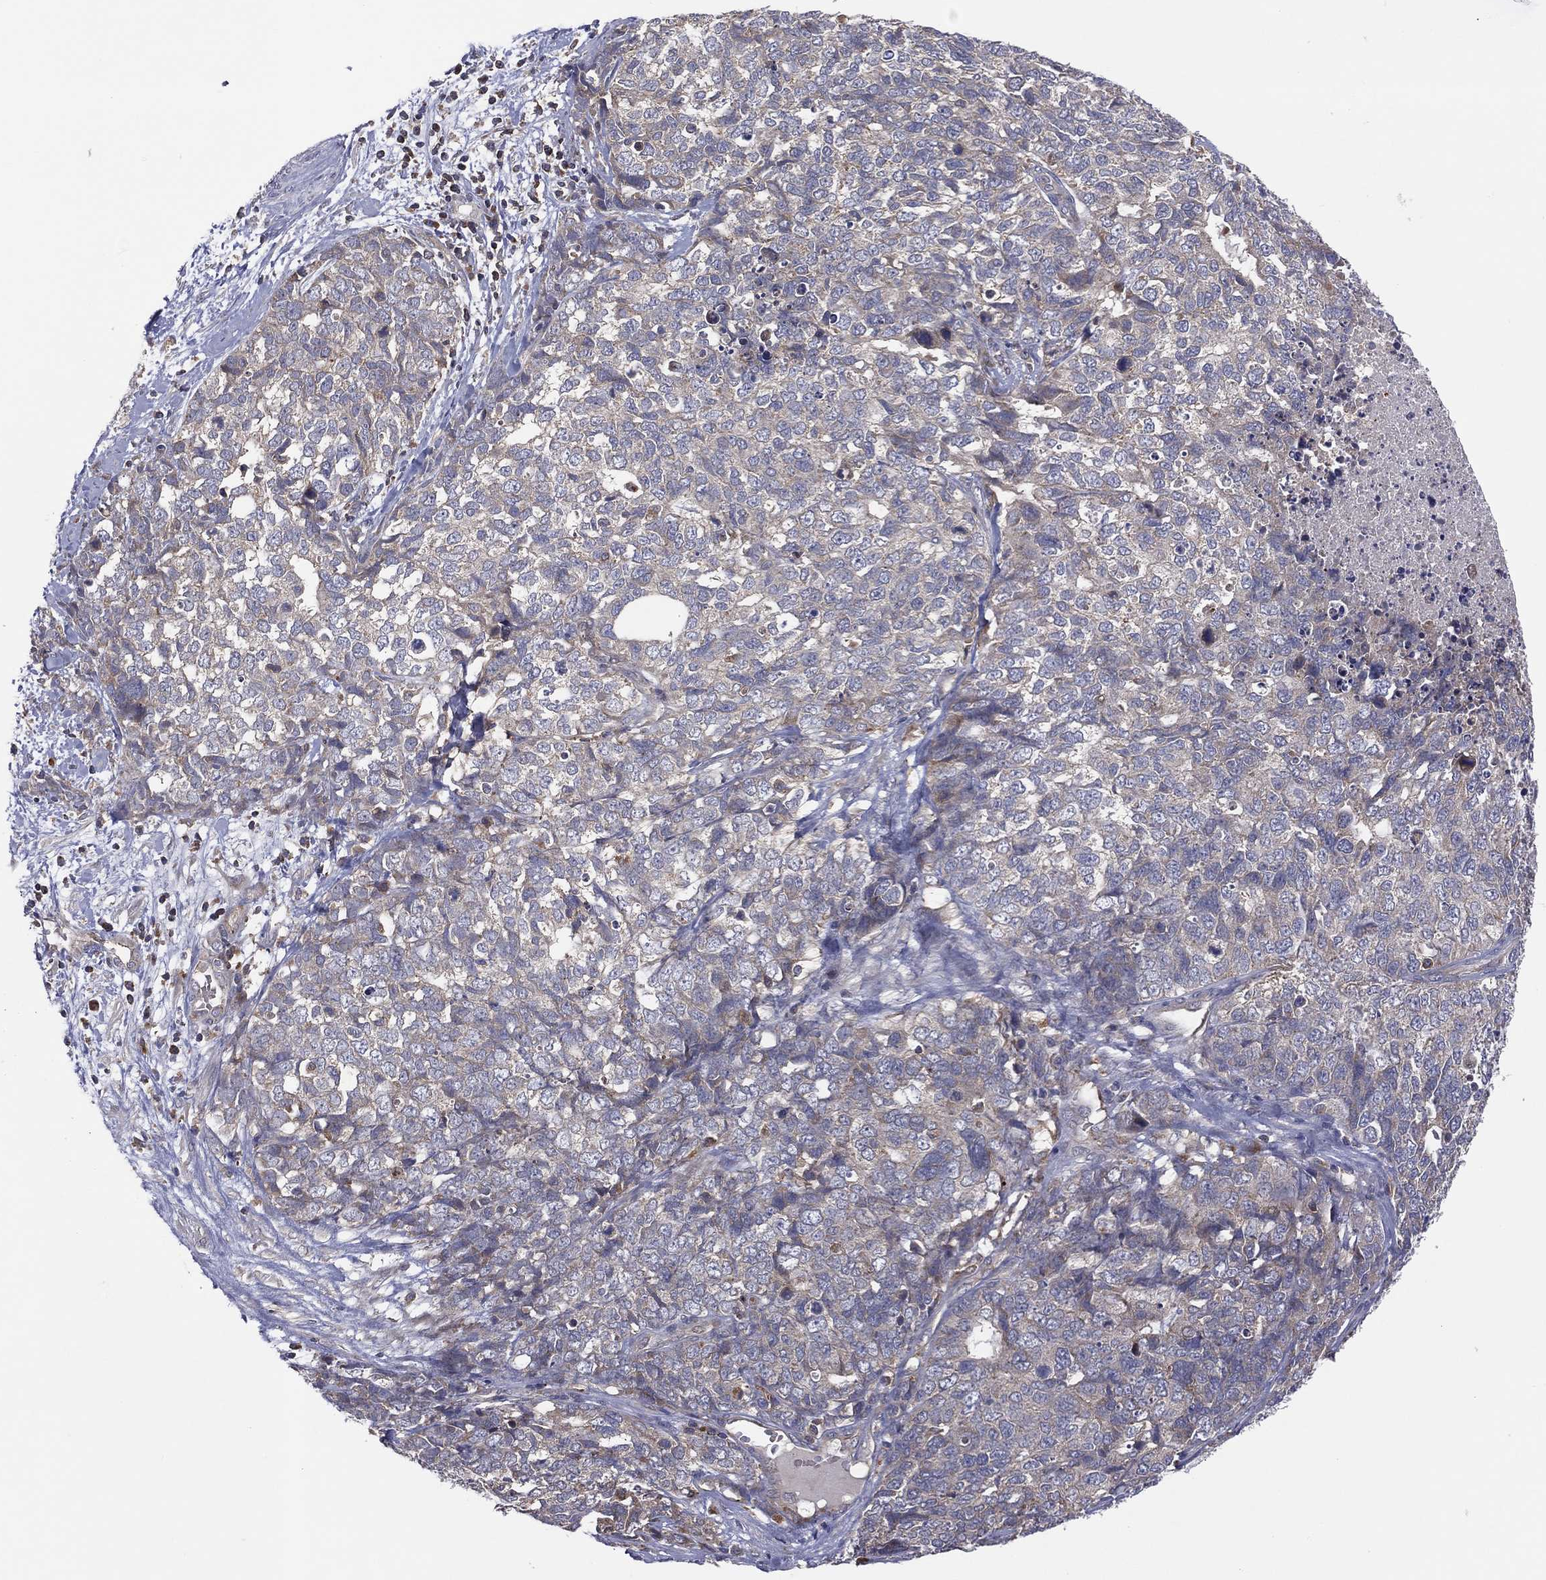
{"staining": {"intensity": "negative", "quantity": "none", "location": "none"}, "tissue": "cervical cancer", "cell_type": "Tumor cells", "image_type": "cancer", "snomed": [{"axis": "morphology", "description": "Squamous cell carcinoma, NOS"}, {"axis": "topography", "description": "Cervix"}], "caption": "Tumor cells are negative for protein expression in human cervical cancer (squamous cell carcinoma). The staining was performed using DAB to visualize the protein expression in brown, while the nuclei were stained in blue with hematoxylin (Magnification: 20x).", "gene": "STARD3", "patient": {"sex": "female", "age": 63}}